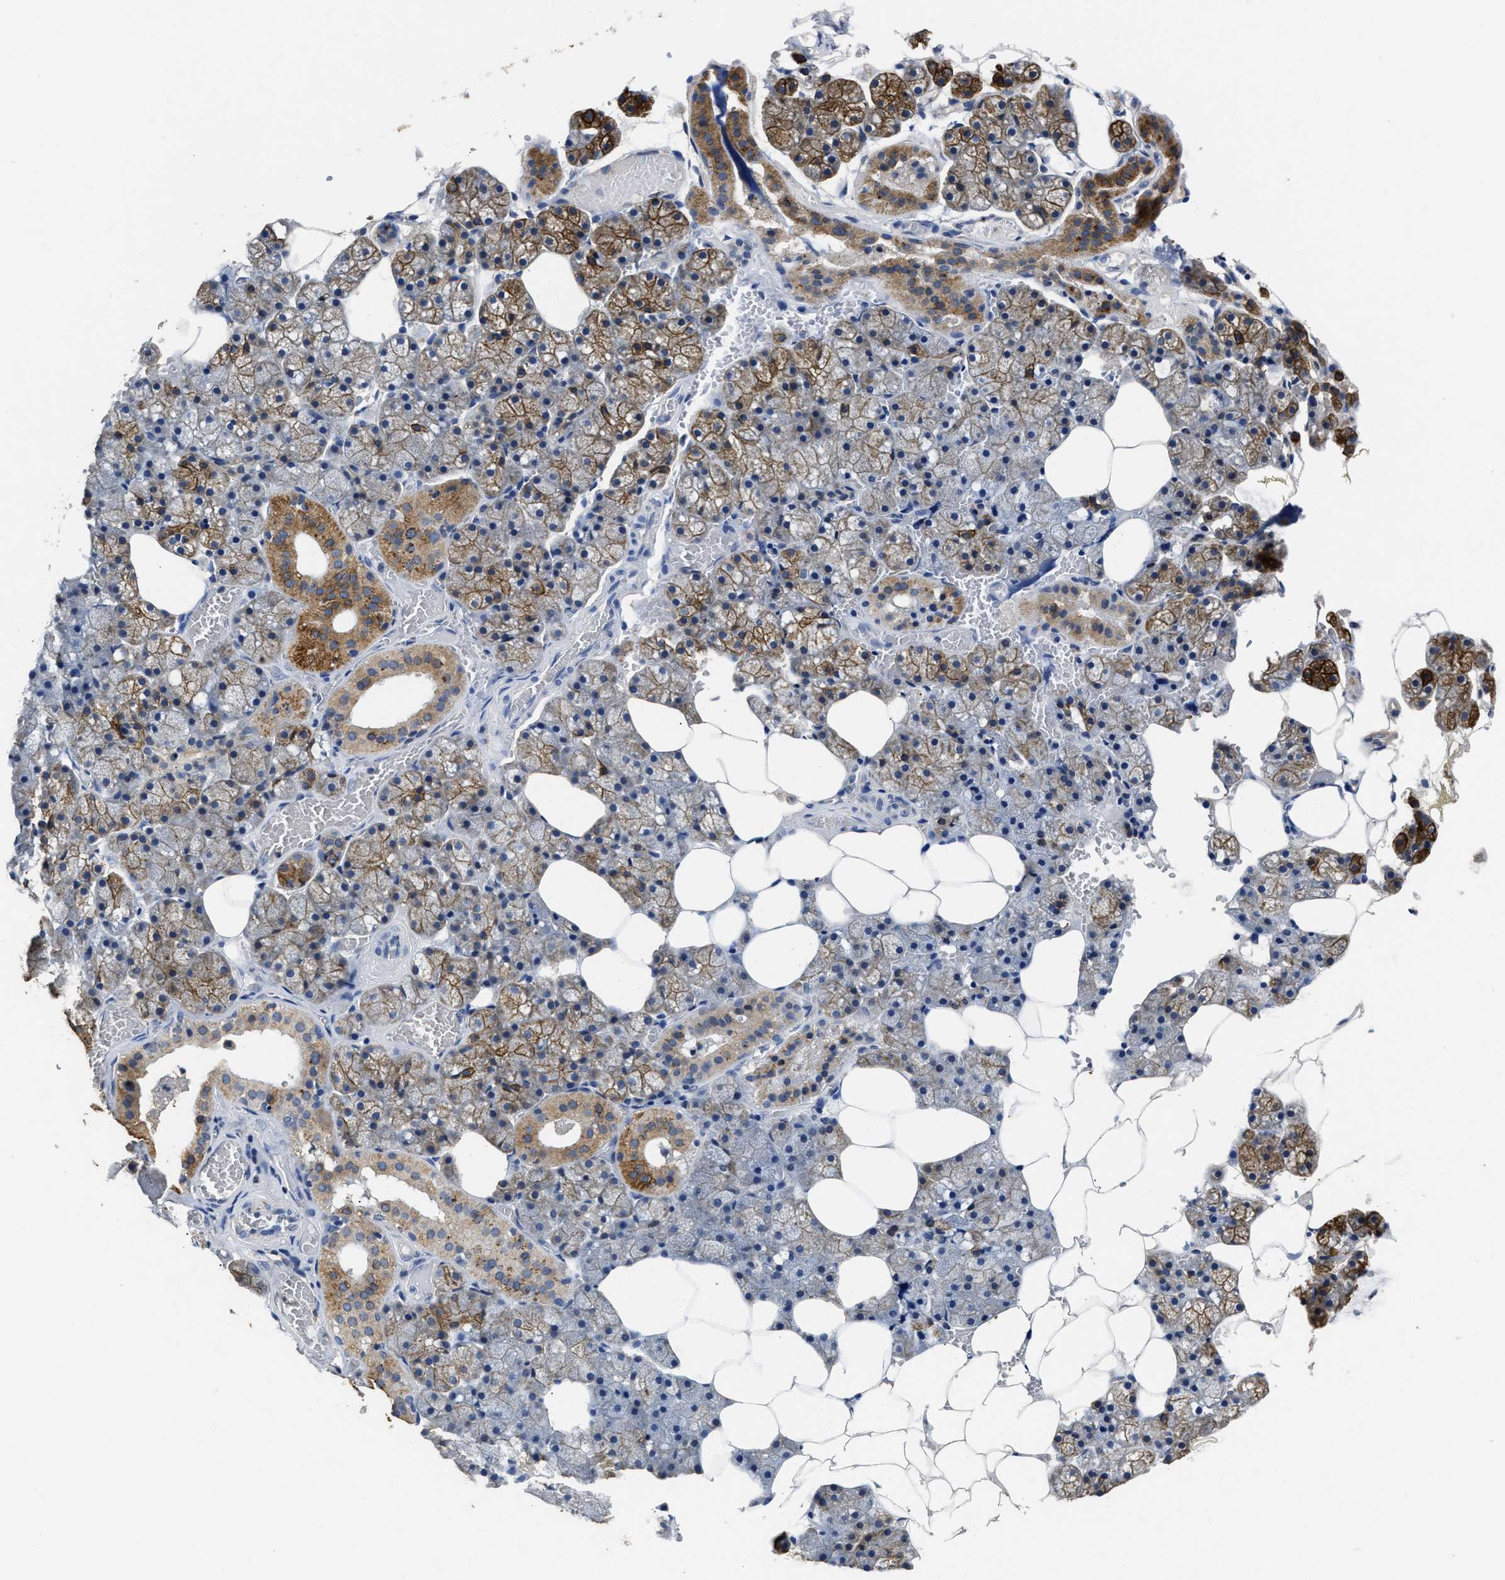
{"staining": {"intensity": "moderate", "quantity": ">75%", "location": "cytoplasmic/membranous"}, "tissue": "salivary gland", "cell_type": "Glandular cells", "image_type": "normal", "snomed": [{"axis": "morphology", "description": "Normal tissue, NOS"}, {"axis": "topography", "description": "Salivary gland"}], "caption": "An IHC image of benign tissue is shown. Protein staining in brown labels moderate cytoplasmic/membranous positivity in salivary gland within glandular cells.", "gene": "CTNNA1", "patient": {"sex": "male", "age": 62}}